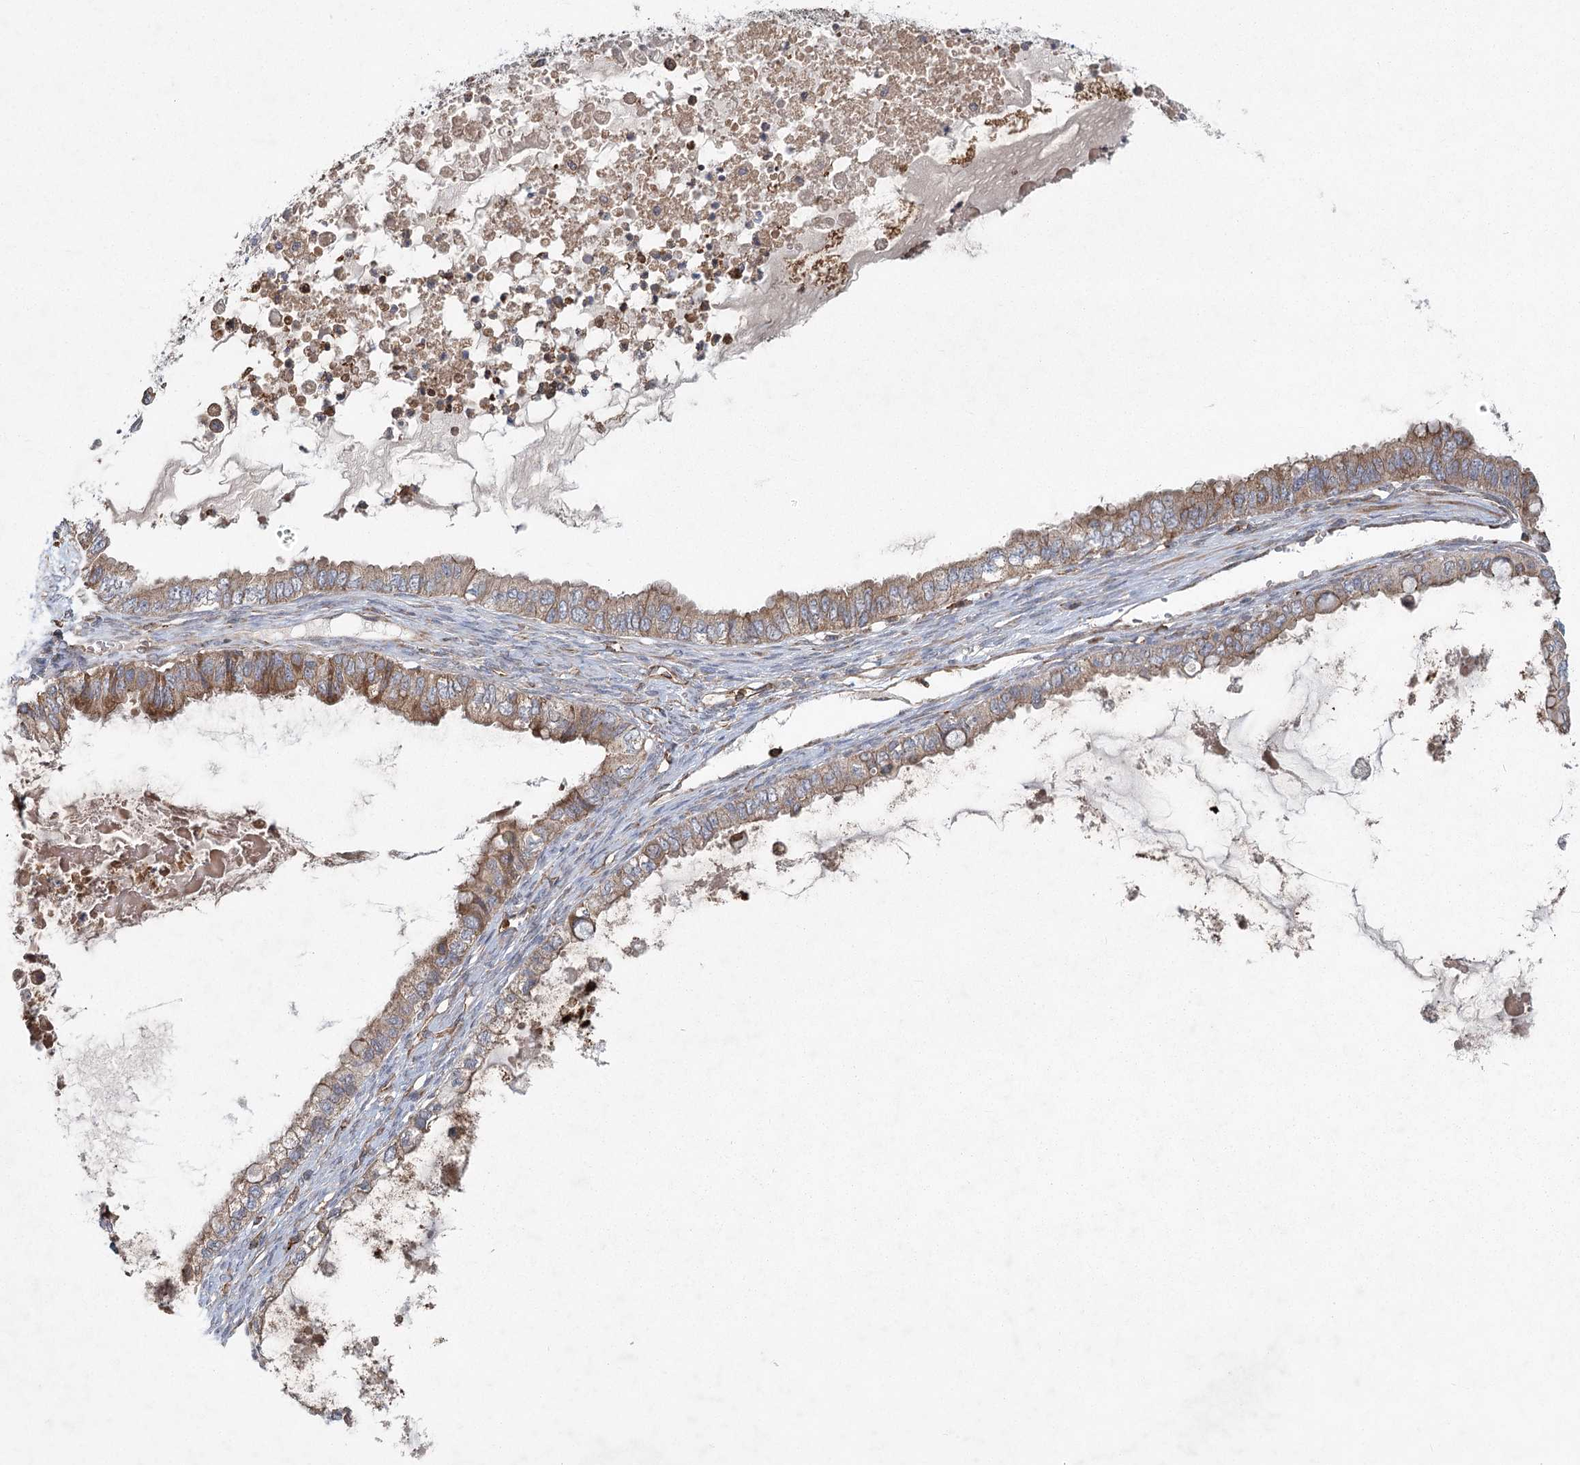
{"staining": {"intensity": "moderate", "quantity": ">75%", "location": "cytoplasmic/membranous"}, "tissue": "ovarian cancer", "cell_type": "Tumor cells", "image_type": "cancer", "snomed": [{"axis": "morphology", "description": "Cystadenocarcinoma, mucinous, NOS"}, {"axis": "topography", "description": "Ovary"}], "caption": "Immunohistochemistry (IHC) of mucinous cystadenocarcinoma (ovarian) shows medium levels of moderate cytoplasmic/membranous staining in about >75% of tumor cells.", "gene": "PLEKHA7", "patient": {"sex": "female", "age": 80}}